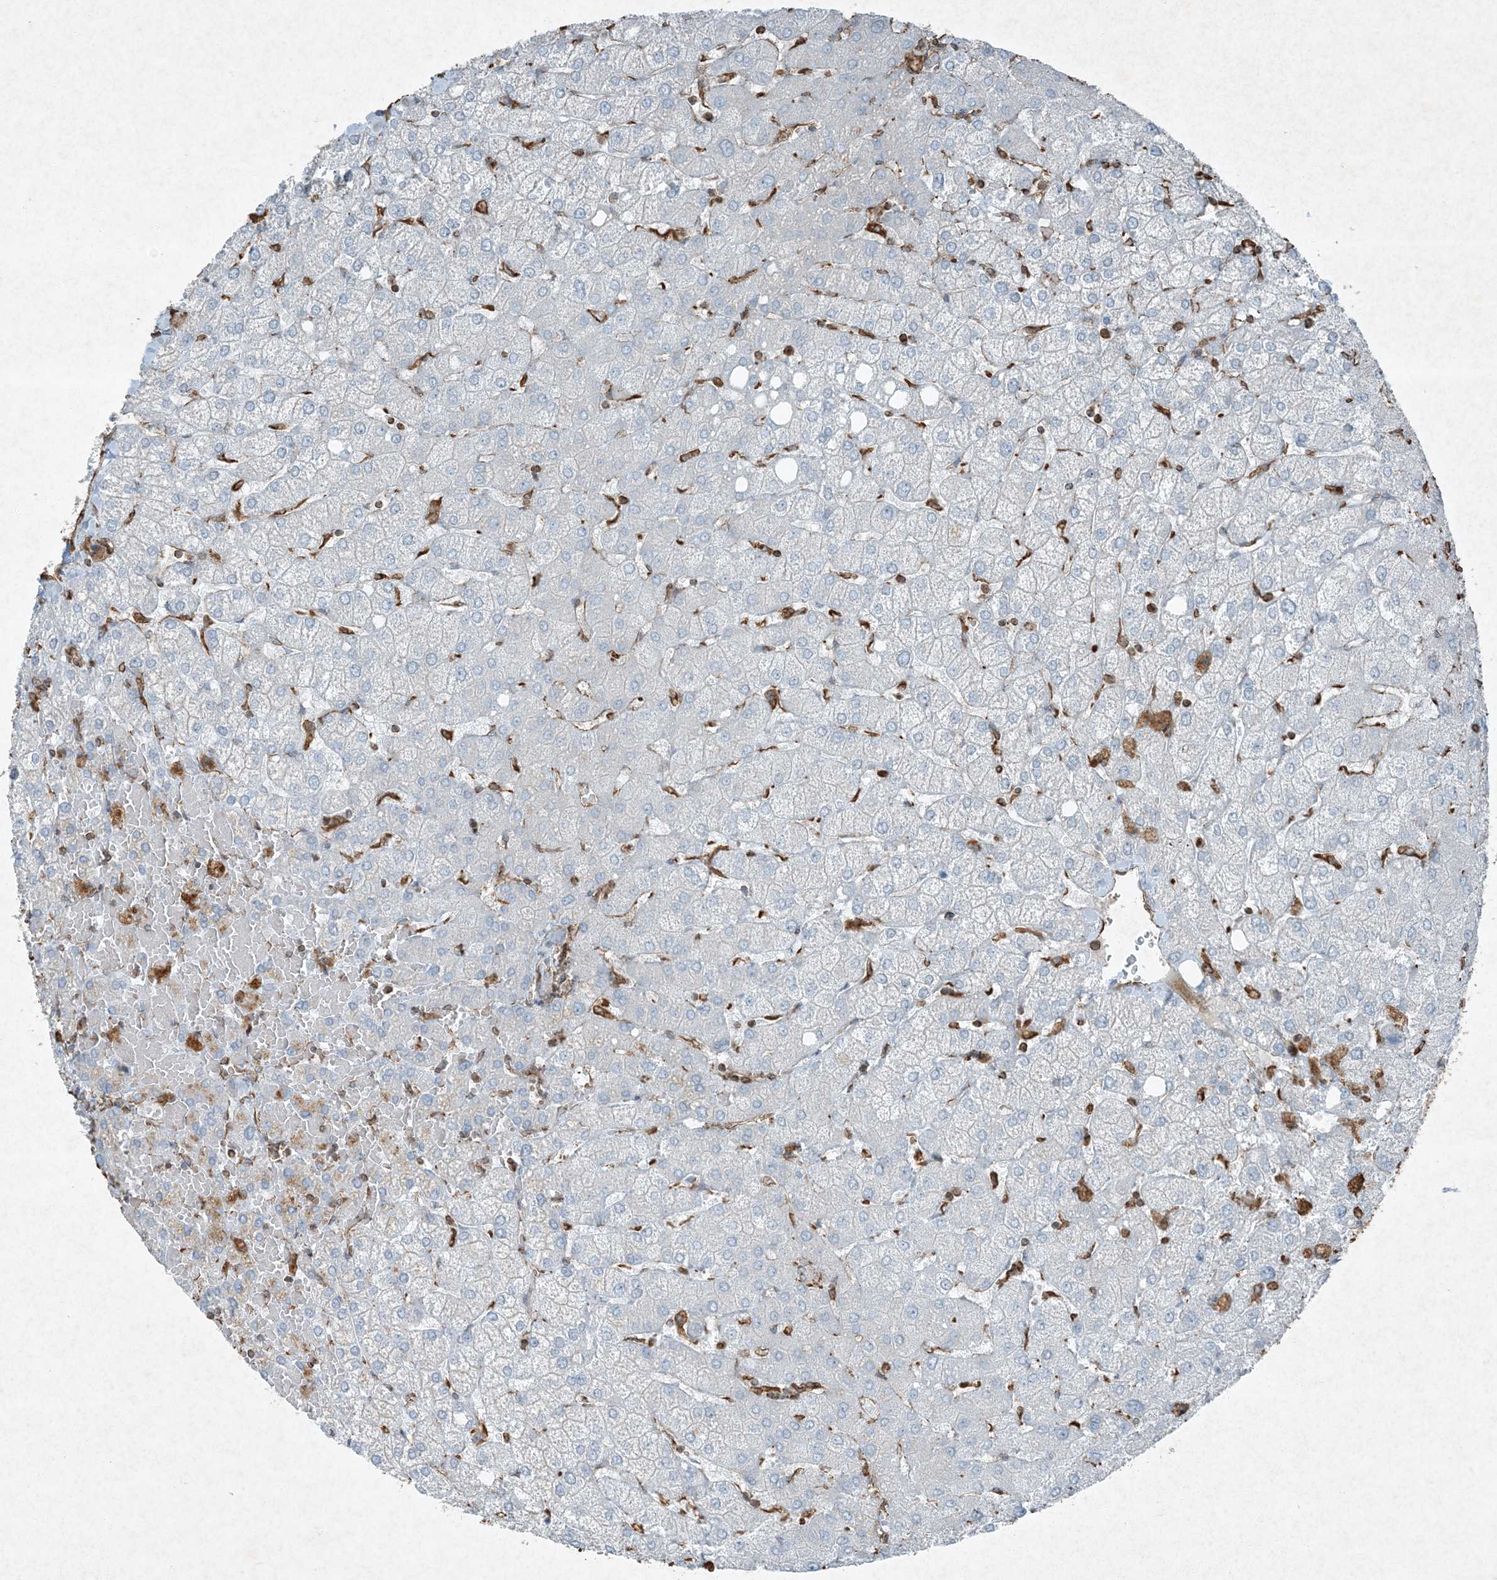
{"staining": {"intensity": "negative", "quantity": "none", "location": "none"}, "tissue": "liver", "cell_type": "Cholangiocytes", "image_type": "normal", "snomed": [{"axis": "morphology", "description": "Normal tissue, NOS"}, {"axis": "topography", "description": "Liver"}], "caption": "A high-resolution image shows immunohistochemistry (IHC) staining of normal liver, which shows no significant positivity in cholangiocytes. (Brightfield microscopy of DAB (3,3'-diaminobenzidine) immunohistochemistry at high magnification).", "gene": "RYK", "patient": {"sex": "female", "age": 54}}